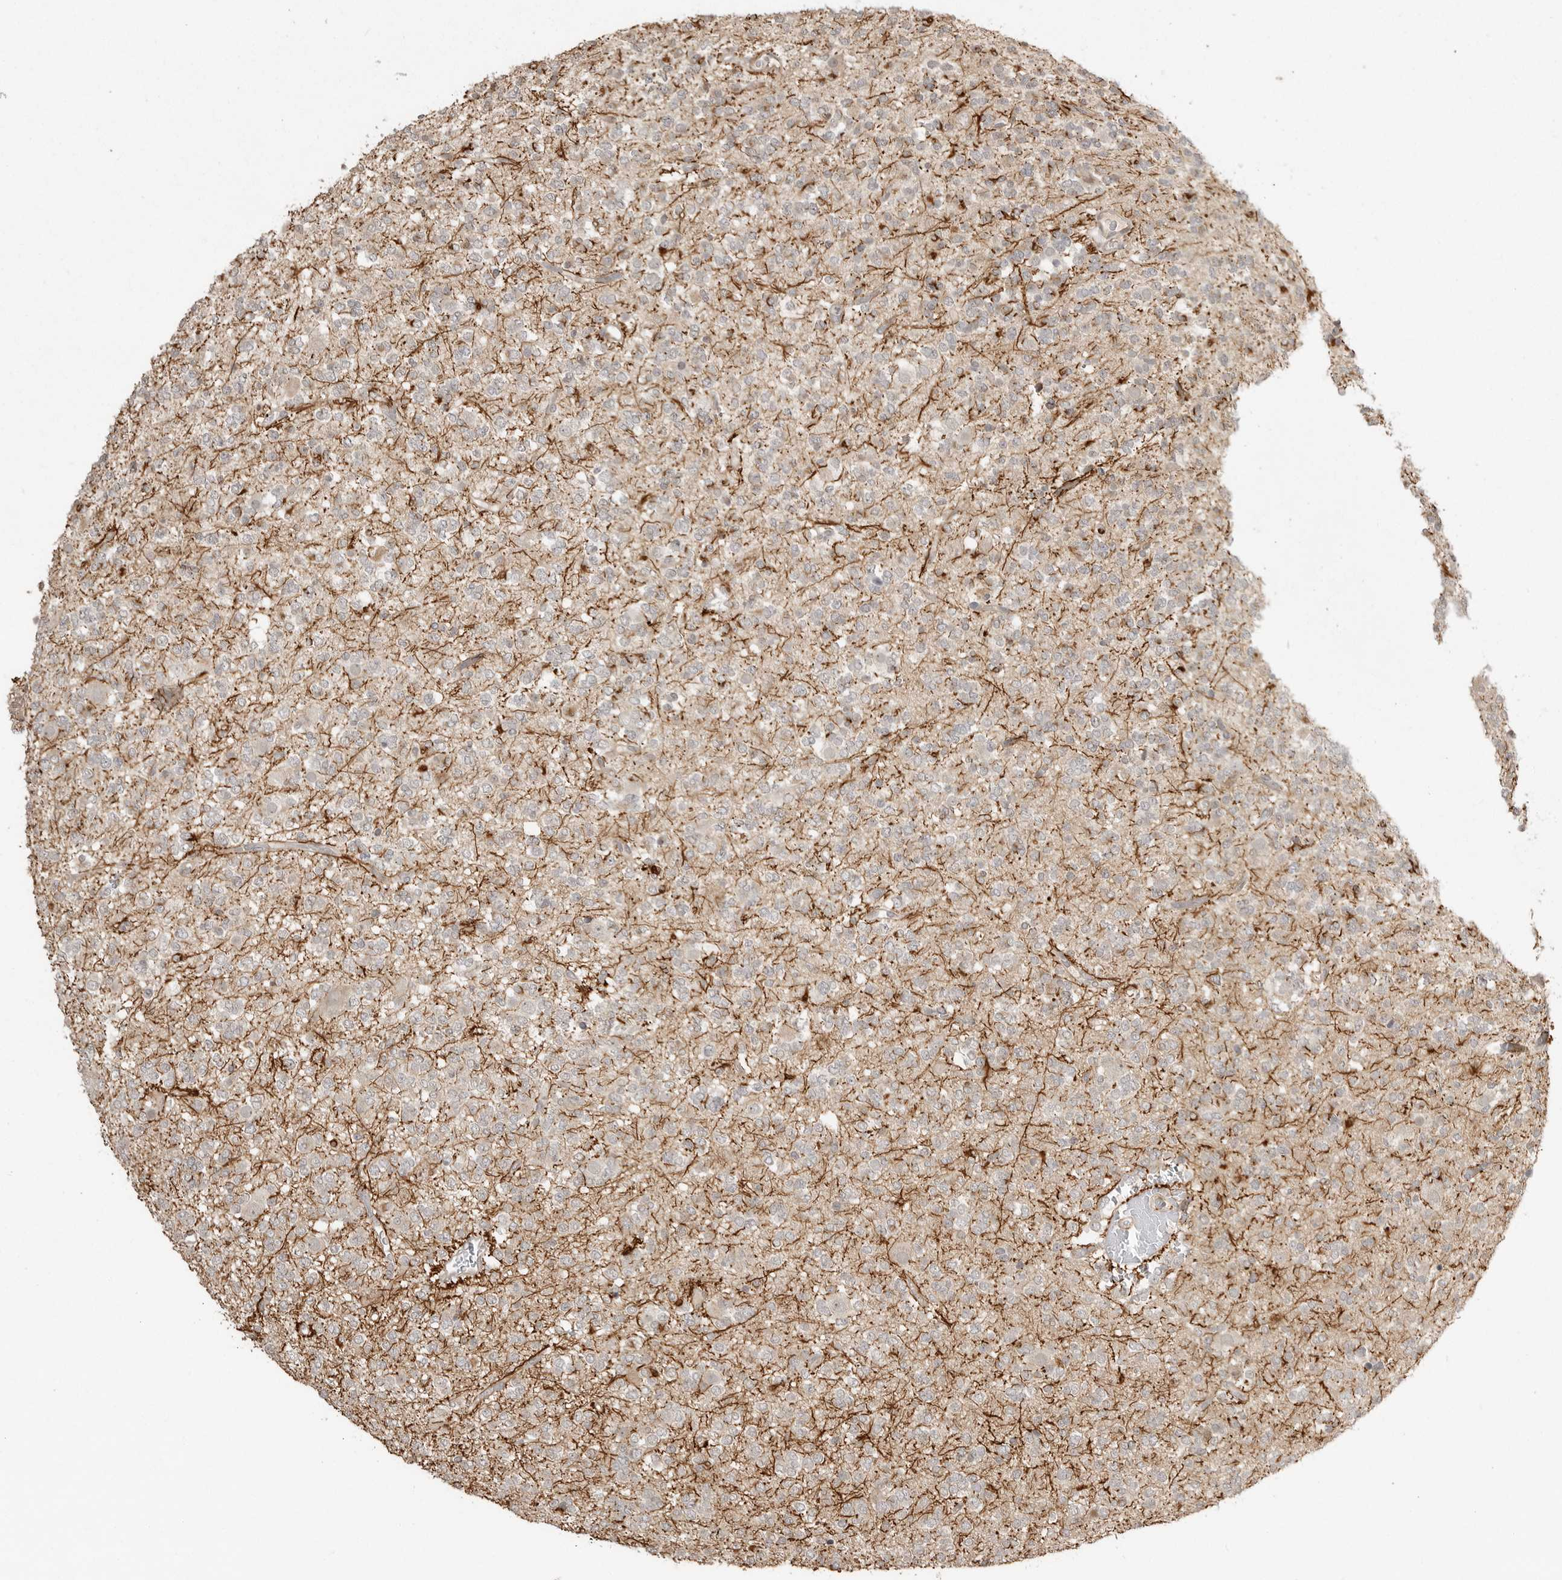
{"staining": {"intensity": "negative", "quantity": "none", "location": "none"}, "tissue": "glioma", "cell_type": "Tumor cells", "image_type": "cancer", "snomed": [{"axis": "morphology", "description": "Glioma, malignant, Low grade"}, {"axis": "topography", "description": "Brain"}], "caption": "Tumor cells show no significant positivity in malignant glioma (low-grade).", "gene": "SMG8", "patient": {"sex": "male", "age": 38}}